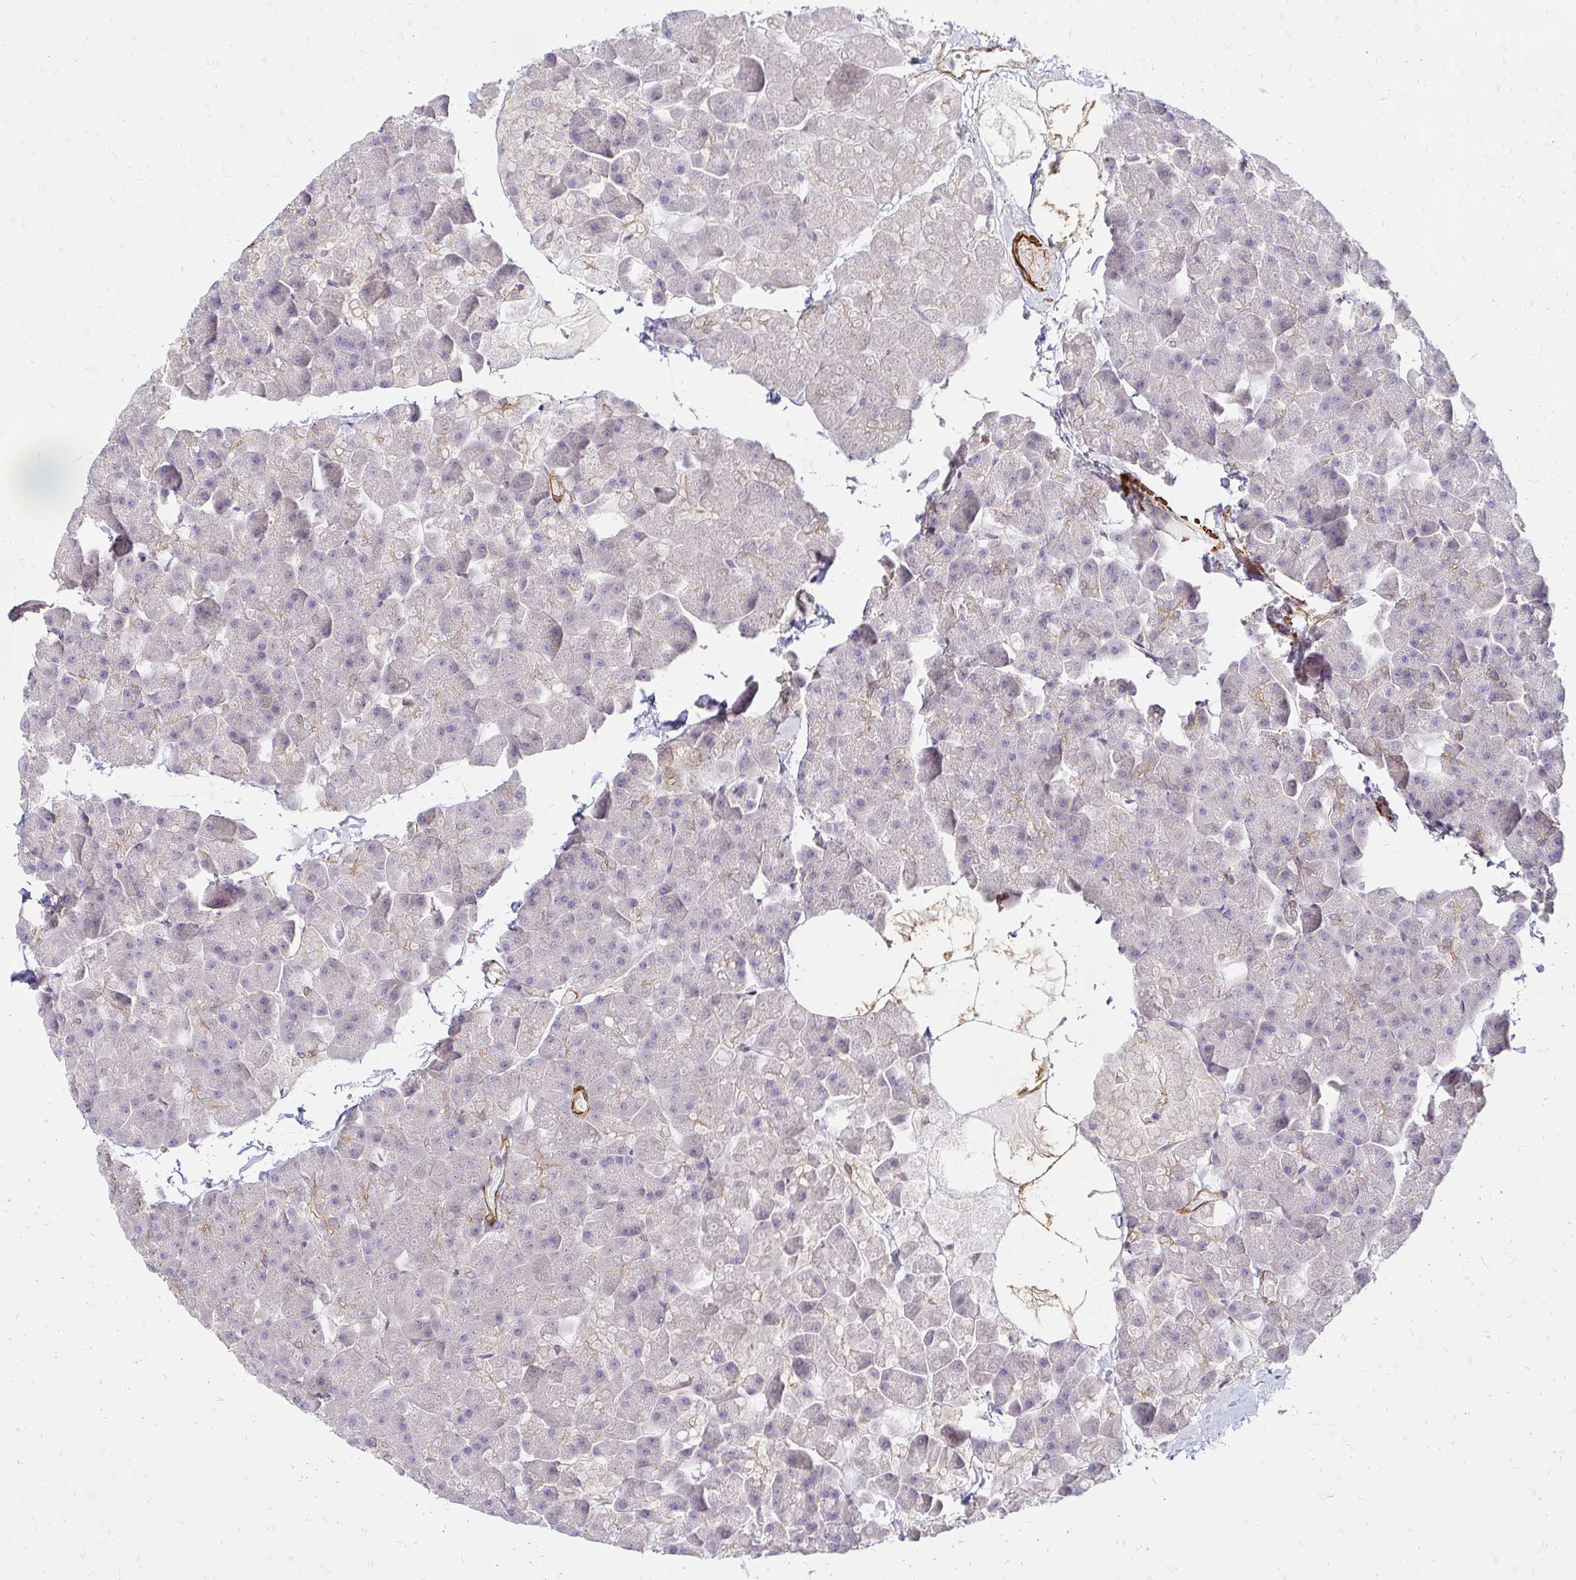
{"staining": {"intensity": "moderate", "quantity": "<25%", "location": "cytoplasmic/membranous"}, "tissue": "pancreas", "cell_type": "Exocrine glandular cells", "image_type": "normal", "snomed": [{"axis": "morphology", "description": "Normal tissue, NOS"}, {"axis": "topography", "description": "Pancreas"}], "caption": "A low amount of moderate cytoplasmic/membranous staining is seen in approximately <25% of exocrine glandular cells in benign pancreas.", "gene": "YAP1", "patient": {"sex": "male", "age": 35}}